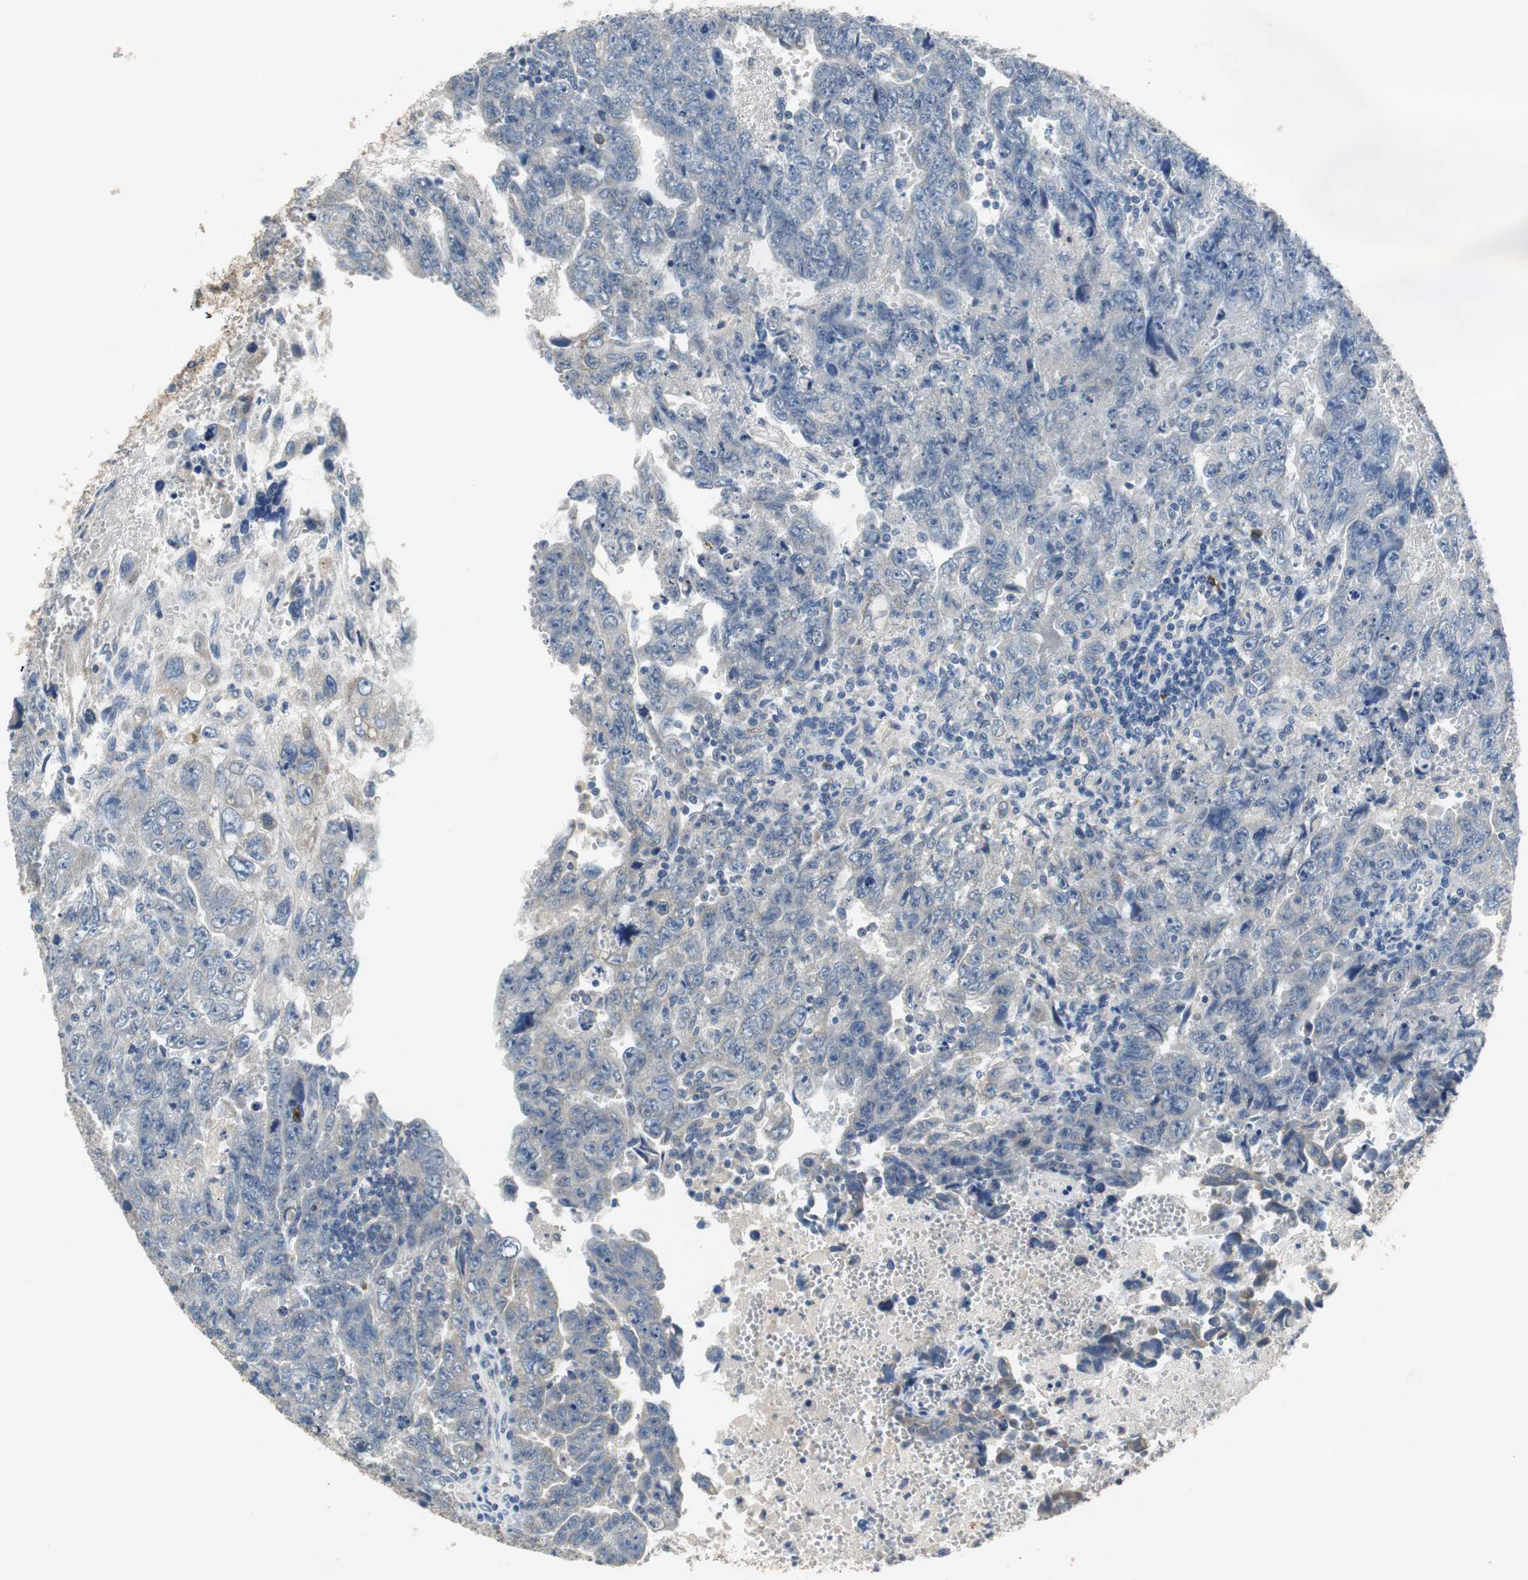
{"staining": {"intensity": "negative", "quantity": "none", "location": "none"}, "tissue": "testis cancer", "cell_type": "Tumor cells", "image_type": "cancer", "snomed": [{"axis": "morphology", "description": "Carcinoma, Embryonal, NOS"}, {"axis": "topography", "description": "Testis"}], "caption": "Tumor cells are negative for protein expression in human testis embryonal carcinoma.", "gene": "MTIF2", "patient": {"sex": "male", "age": 28}}